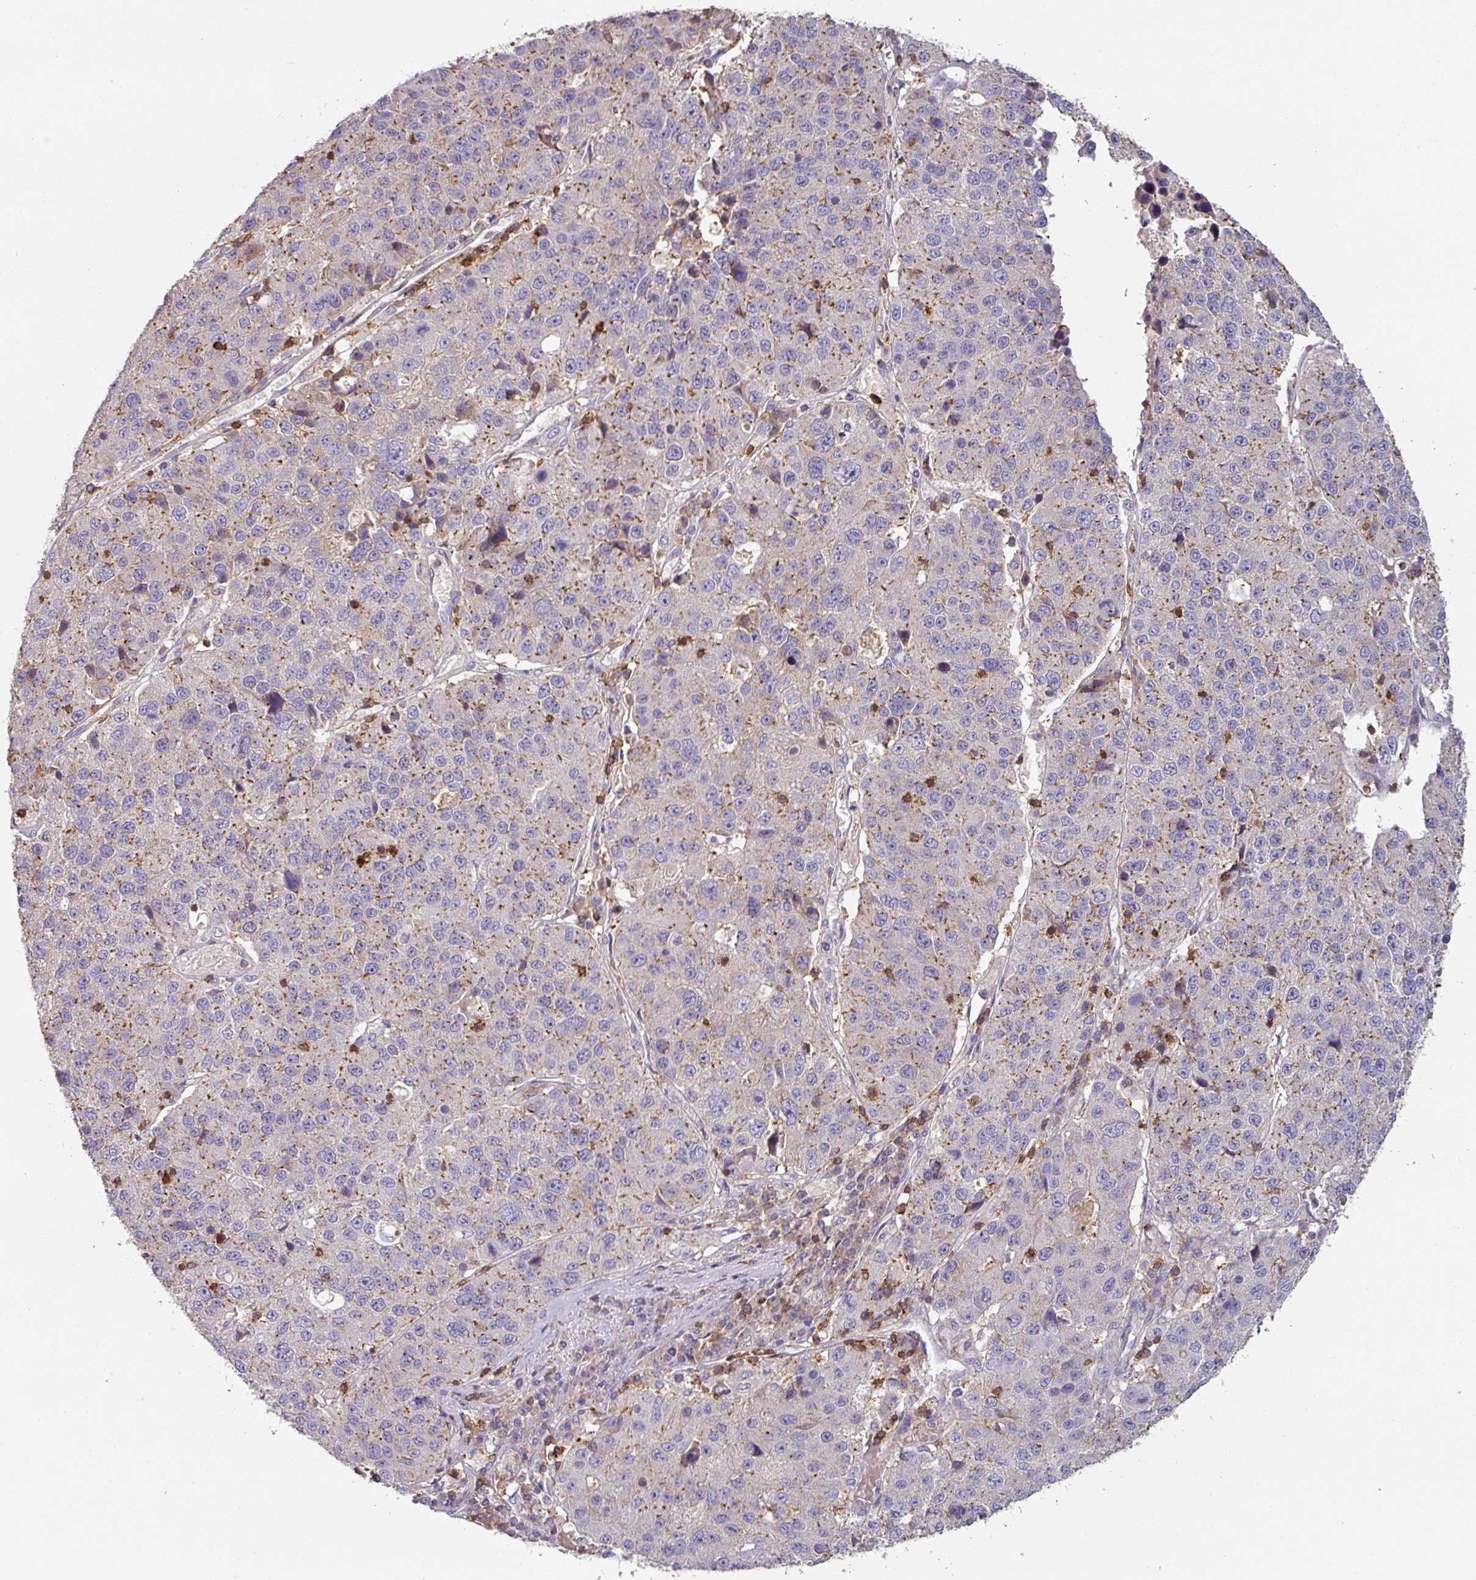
{"staining": {"intensity": "weak", "quantity": "<25%", "location": "cytoplasmic/membranous"}, "tissue": "stomach cancer", "cell_type": "Tumor cells", "image_type": "cancer", "snomed": [{"axis": "morphology", "description": "Adenocarcinoma, NOS"}, {"axis": "topography", "description": "Stomach"}], "caption": "Image shows no significant protein expression in tumor cells of stomach cancer.", "gene": "CD3G", "patient": {"sex": "male", "age": 71}}